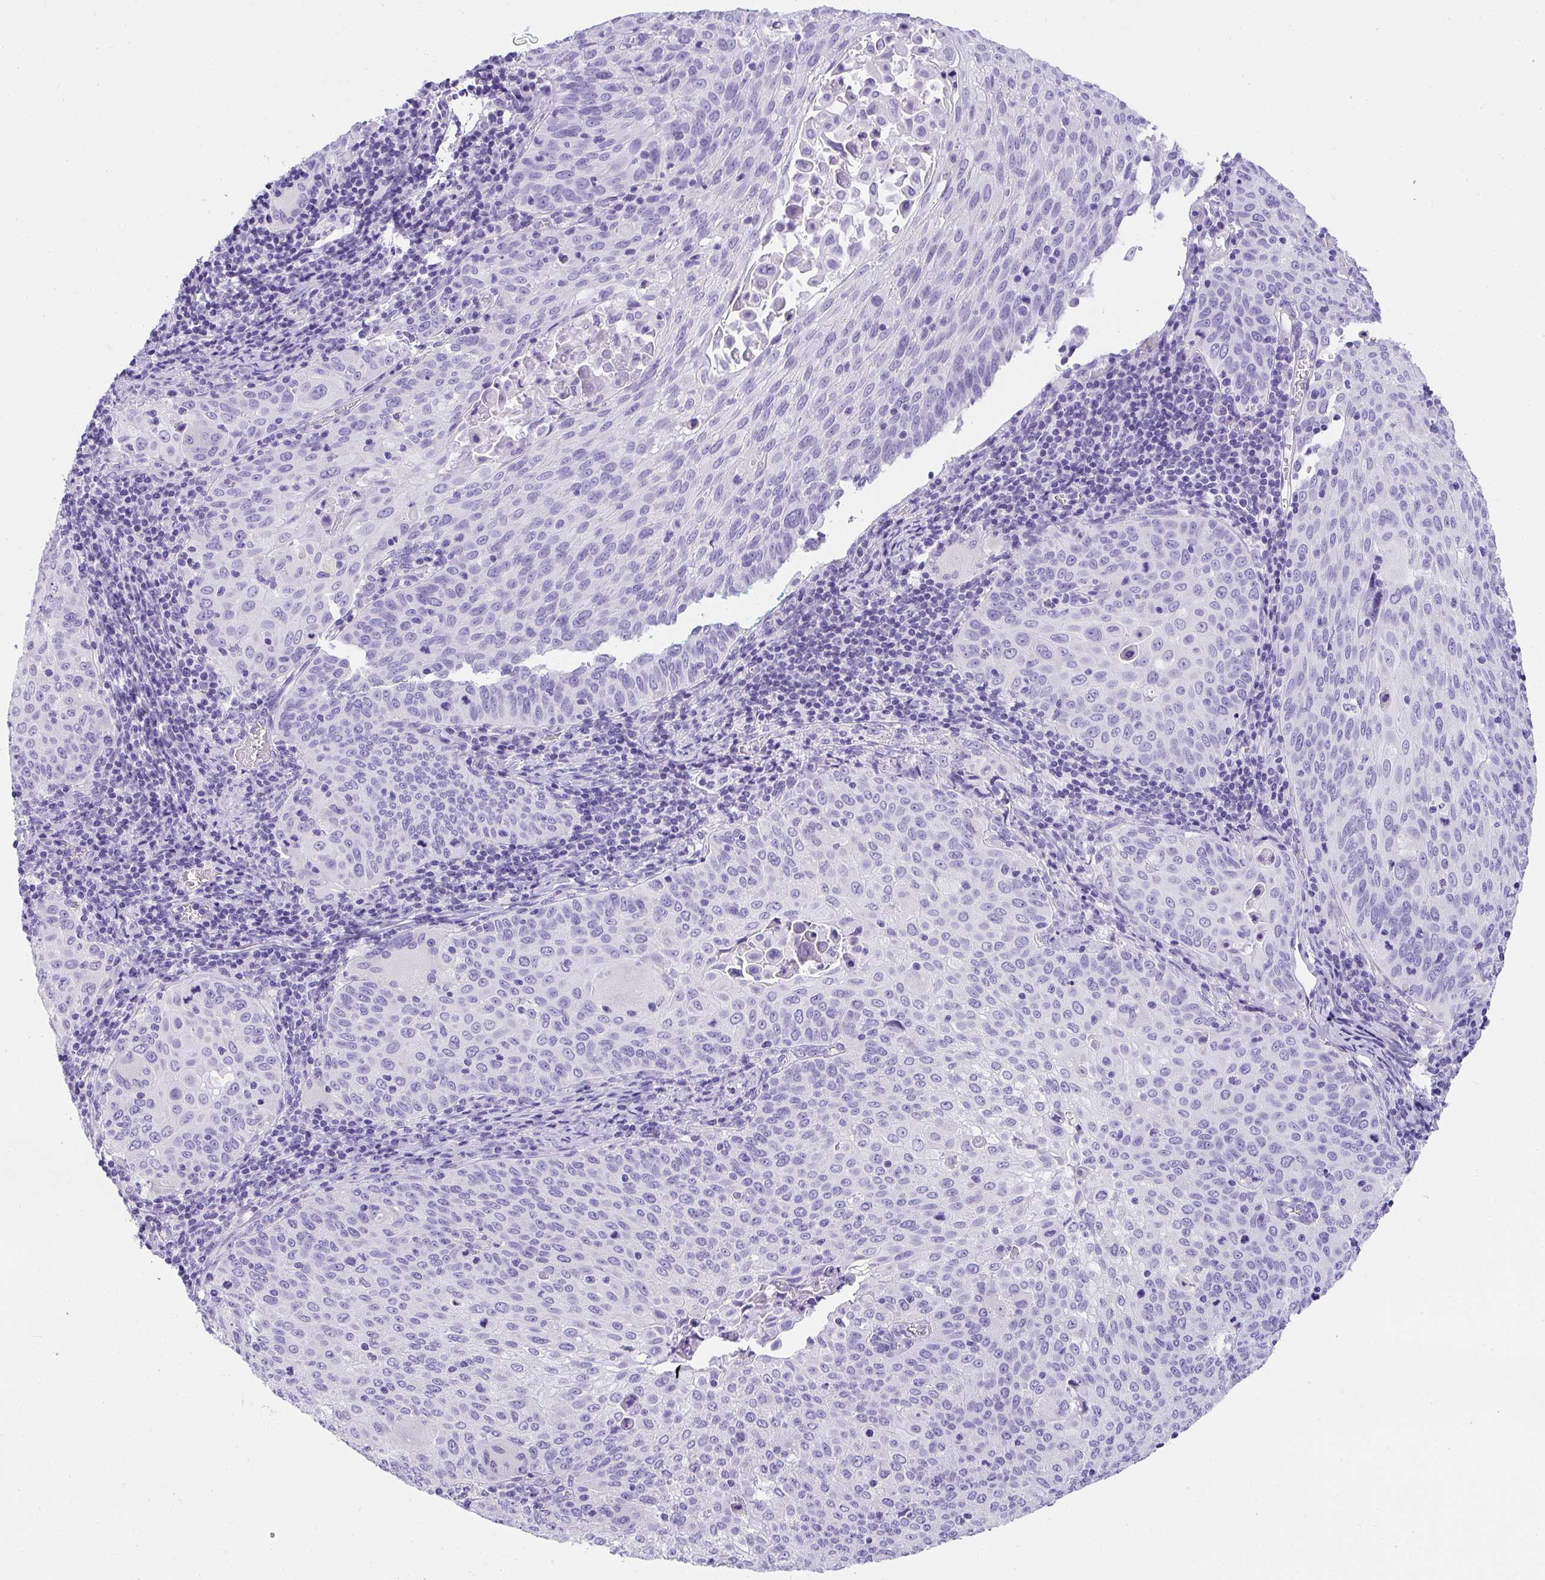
{"staining": {"intensity": "negative", "quantity": "none", "location": "none"}, "tissue": "cervical cancer", "cell_type": "Tumor cells", "image_type": "cancer", "snomed": [{"axis": "morphology", "description": "Squamous cell carcinoma, NOS"}, {"axis": "topography", "description": "Cervix"}], "caption": "The immunohistochemistry histopathology image has no significant staining in tumor cells of cervical cancer tissue.", "gene": "AVIL", "patient": {"sex": "female", "age": 65}}